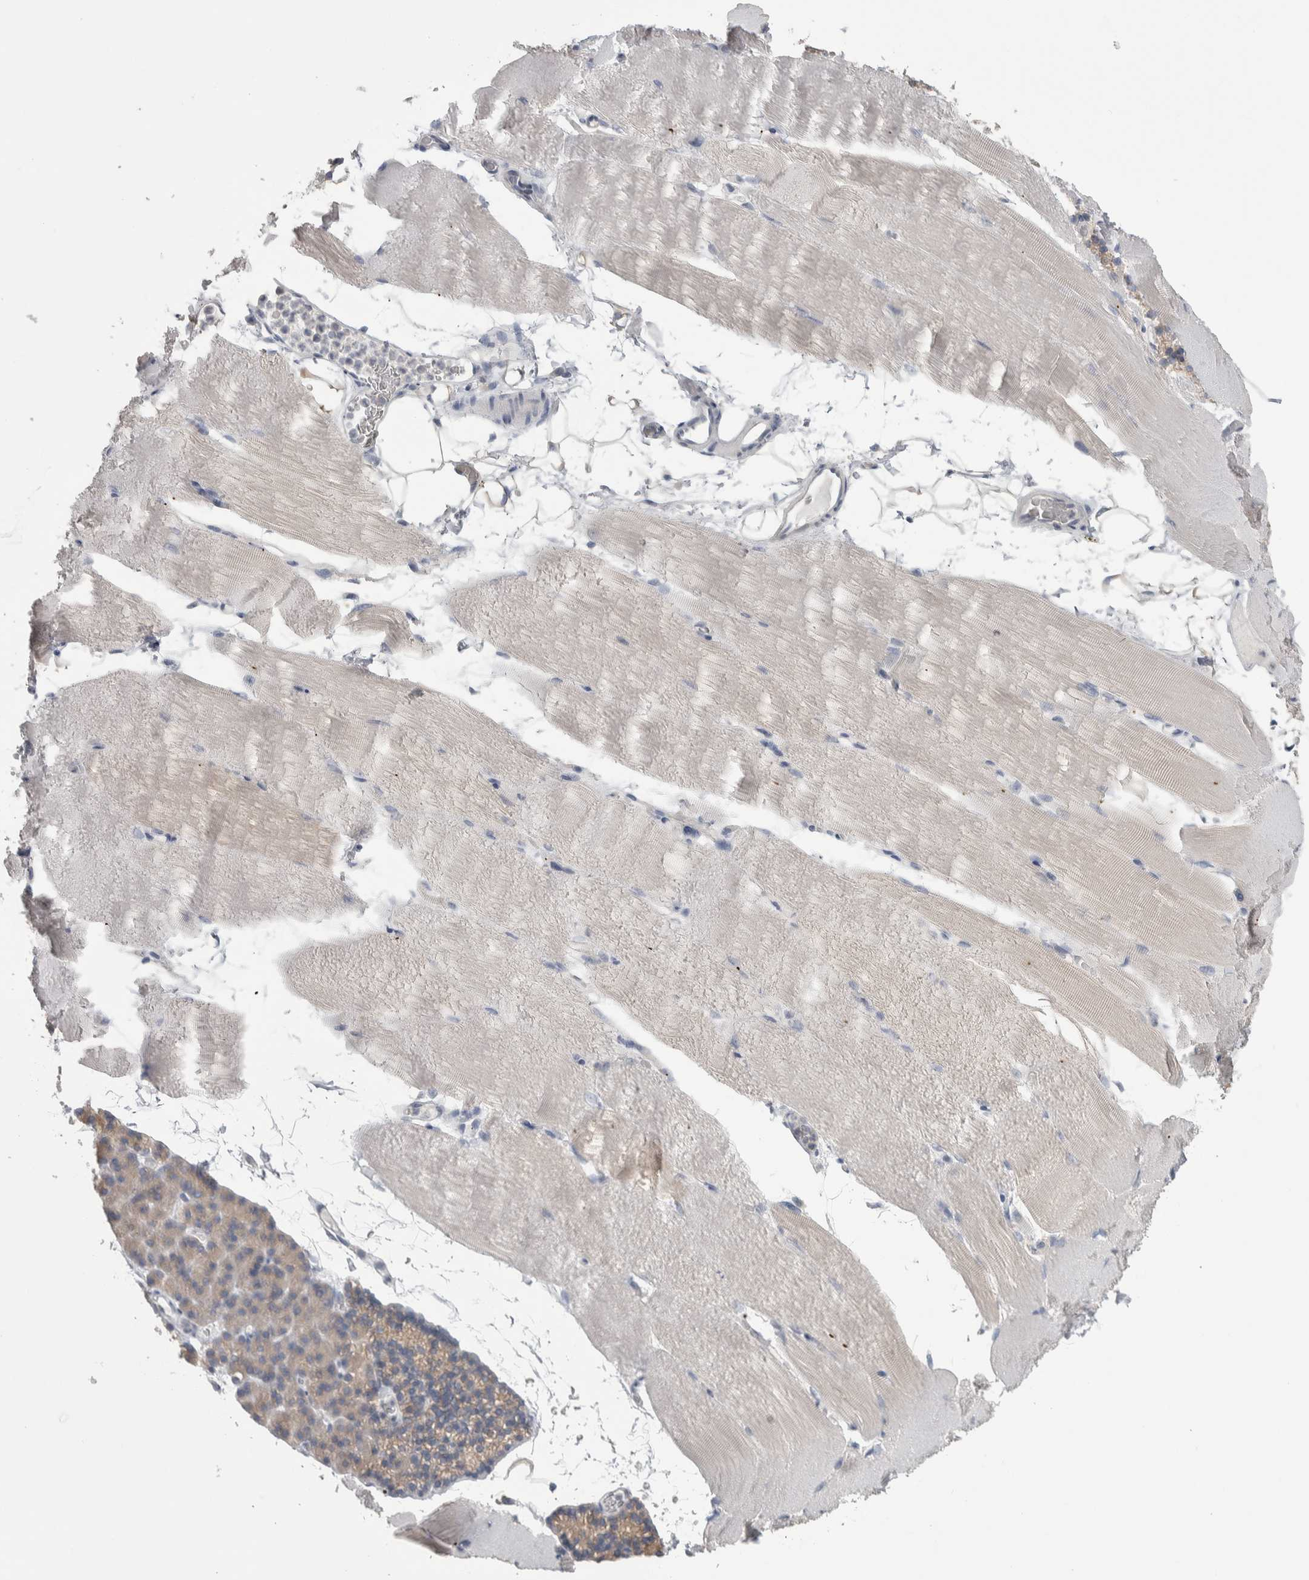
{"staining": {"intensity": "negative", "quantity": "none", "location": "none"}, "tissue": "skeletal muscle", "cell_type": "Myocytes", "image_type": "normal", "snomed": [{"axis": "morphology", "description": "Normal tissue, NOS"}, {"axis": "topography", "description": "Skeletal muscle"}, {"axis": "topography", "description": "Parathyroid gland"}], "caption": "Immunohistochemistry image of unremarkable skeletal muscle stained for a protein (brown), which reveals no positivity in myocytes. The staining is performed using DAB (3,3'-diaminobenzidine) brown chromogen with nuclei counter-stained in using hematoxylin.", "gene": "GPHN", "patient": {"sex": "female", "age": 37}}